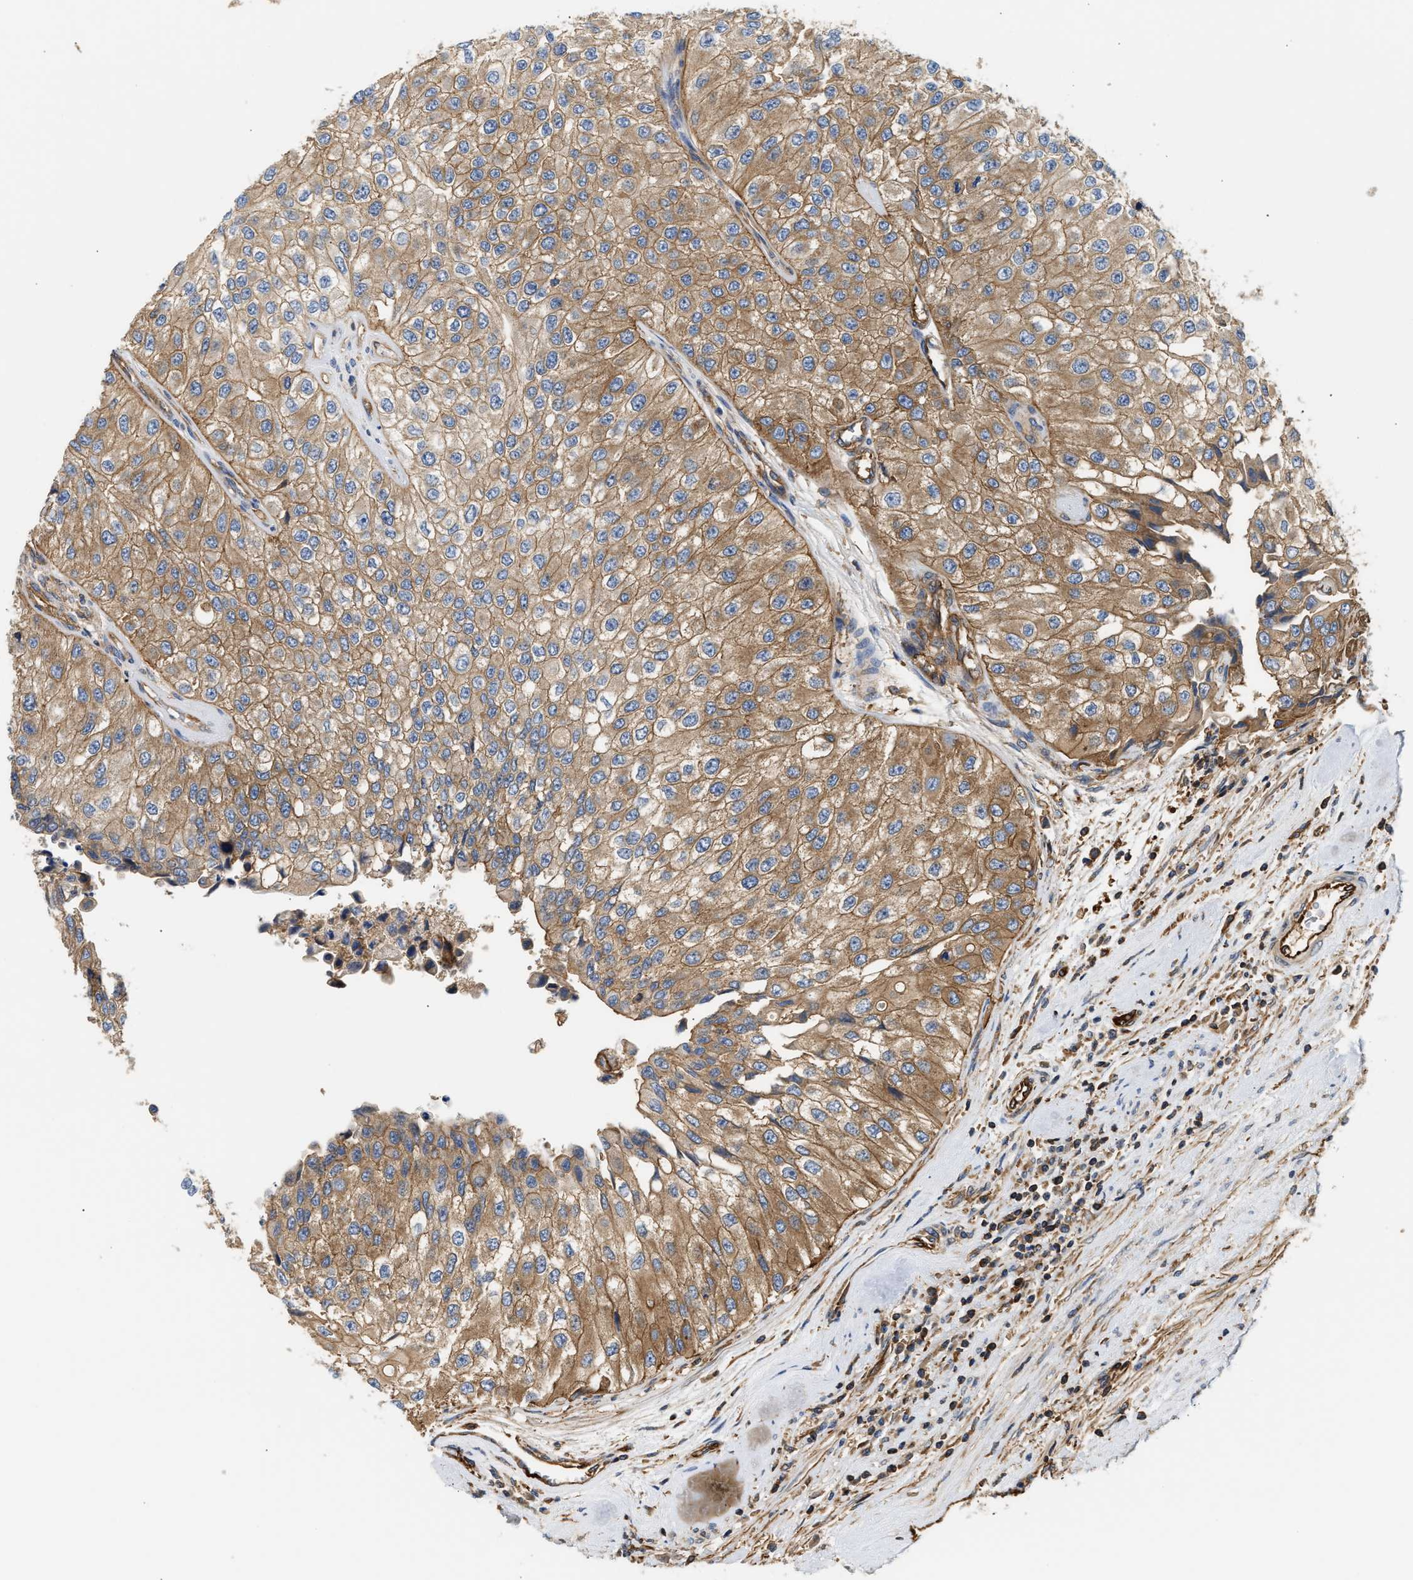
{"staining": {"intensity": "moderate", "quantity": ">75%", "location": "cytoplasmic/membranous"}, "tissue": "urothelial cancer", "cell_type": "Tumor cells", "image_type": "cancer", "snomed": [{"axis": "morphology", "description": "Urothelial carcinoma, High grade"}, {"axis": "topography", "description": "Kidney"}, {"axis": "topography", "description": "Urinary bladder"}], "caption": "Immunohistochemistry photomicrograph of urothelial carcinoma (high-grade) stained for a protein (brown), which exhibits medium levels of moderate cytoplasmic/membranous expression in about >75% of tumor cells.", "gene": "SAMD9L", "patient": {"sex": "male", "age": 77}}